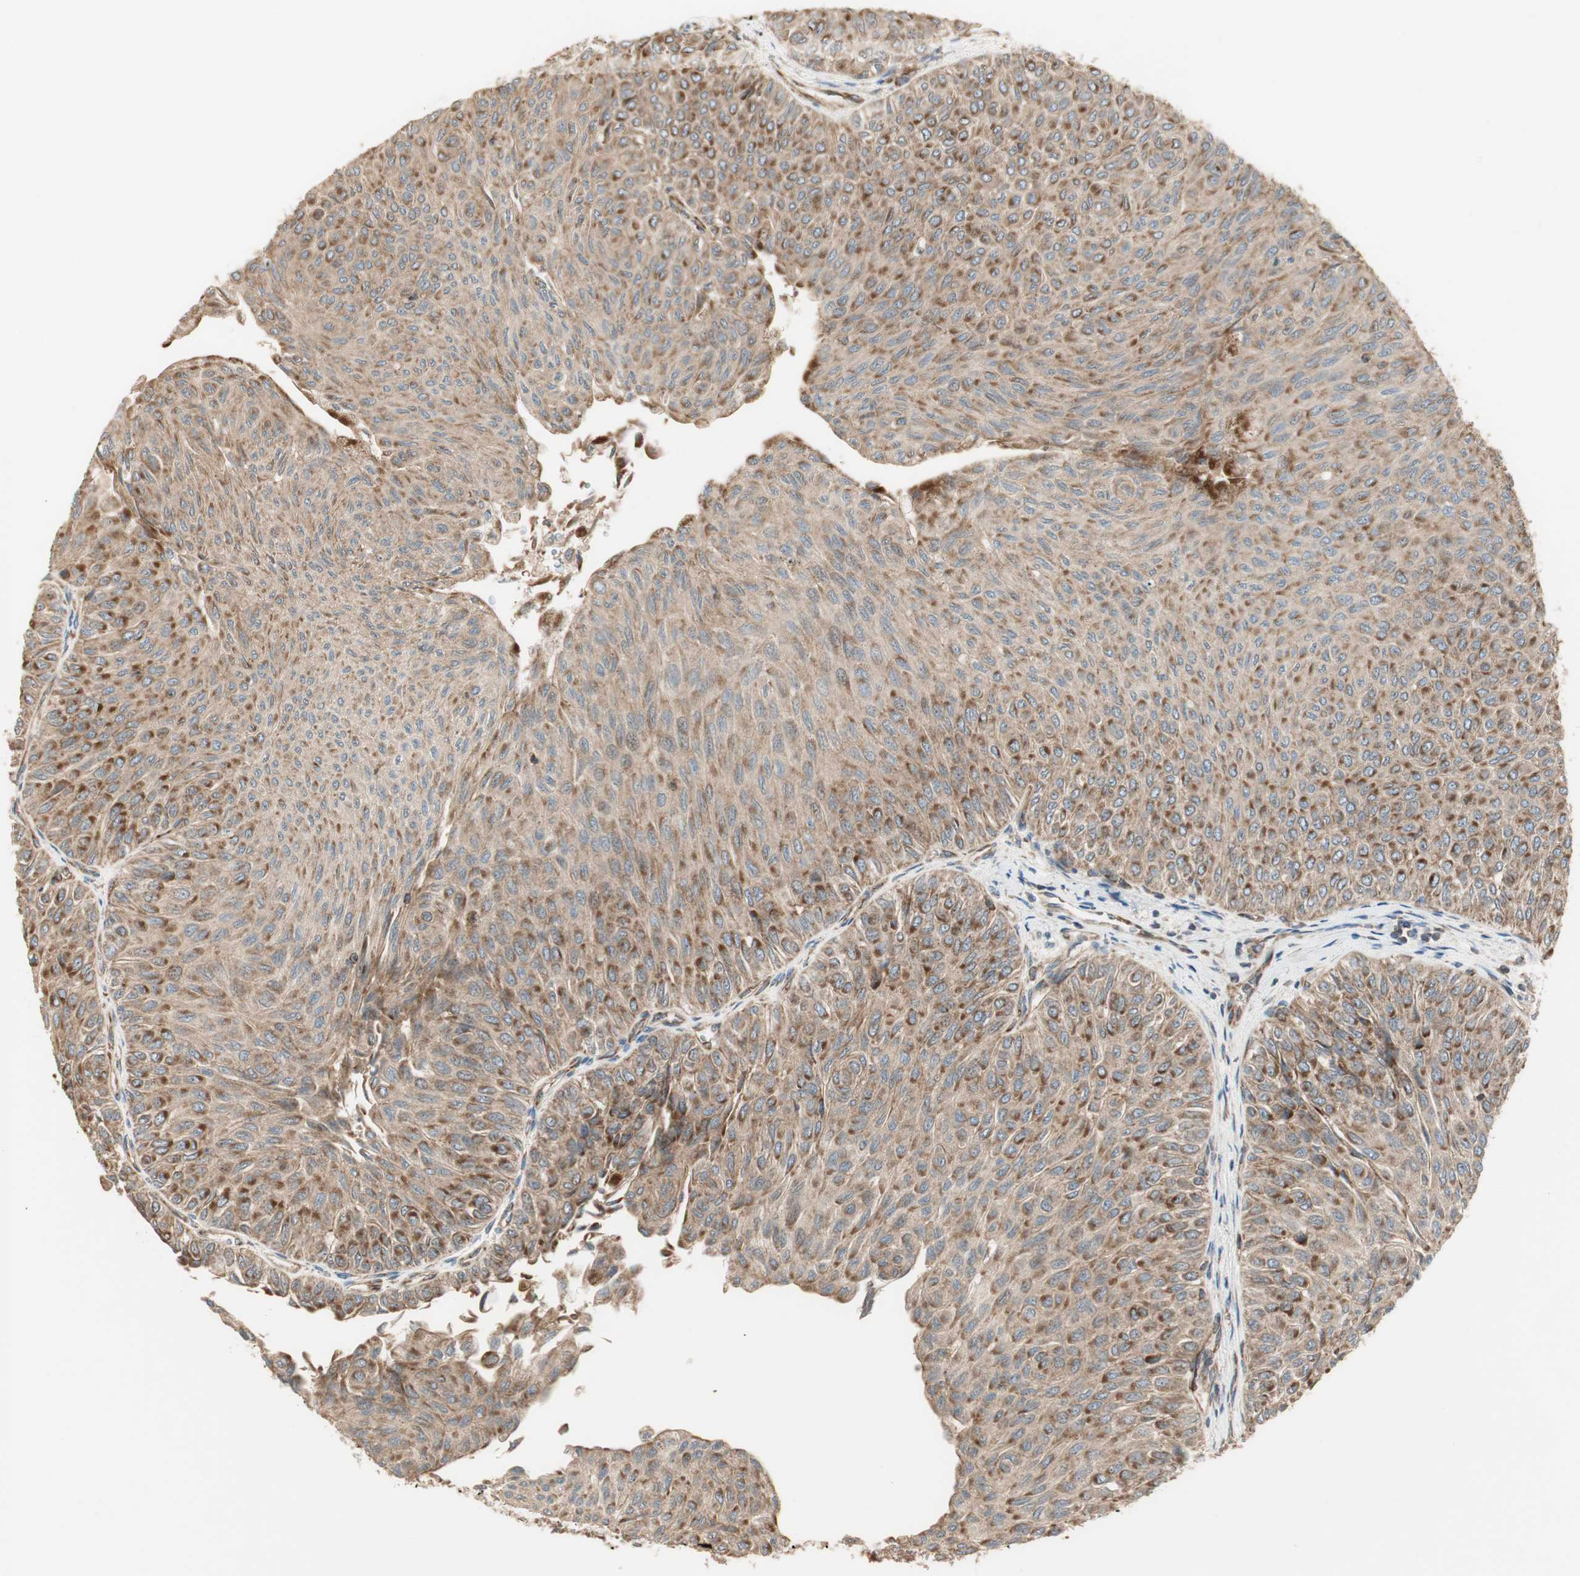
{"staining": {"intensity": "moderate", "quantity": ">75%", "location": "cytoplasmic/membranous"}, "tissue": "urothelial cancer", "cell_type": "Tumor cells", "image_type": "cancer", "snomed": [{"axis": "morphology", "description": "Urothelial carcinoma, Low grade"}, {"axis": "topography", "description": "Urinary bladder"}], "caption": "Urothelial carcinoma (low-grade) stained for a protein (brown) displays moderate cytoplasmic/membranous positive positivity in approximately >75% of tumor cells.", "gene": "CTTNBP2NL", "patient": {"sex": "male", "age": 78}}